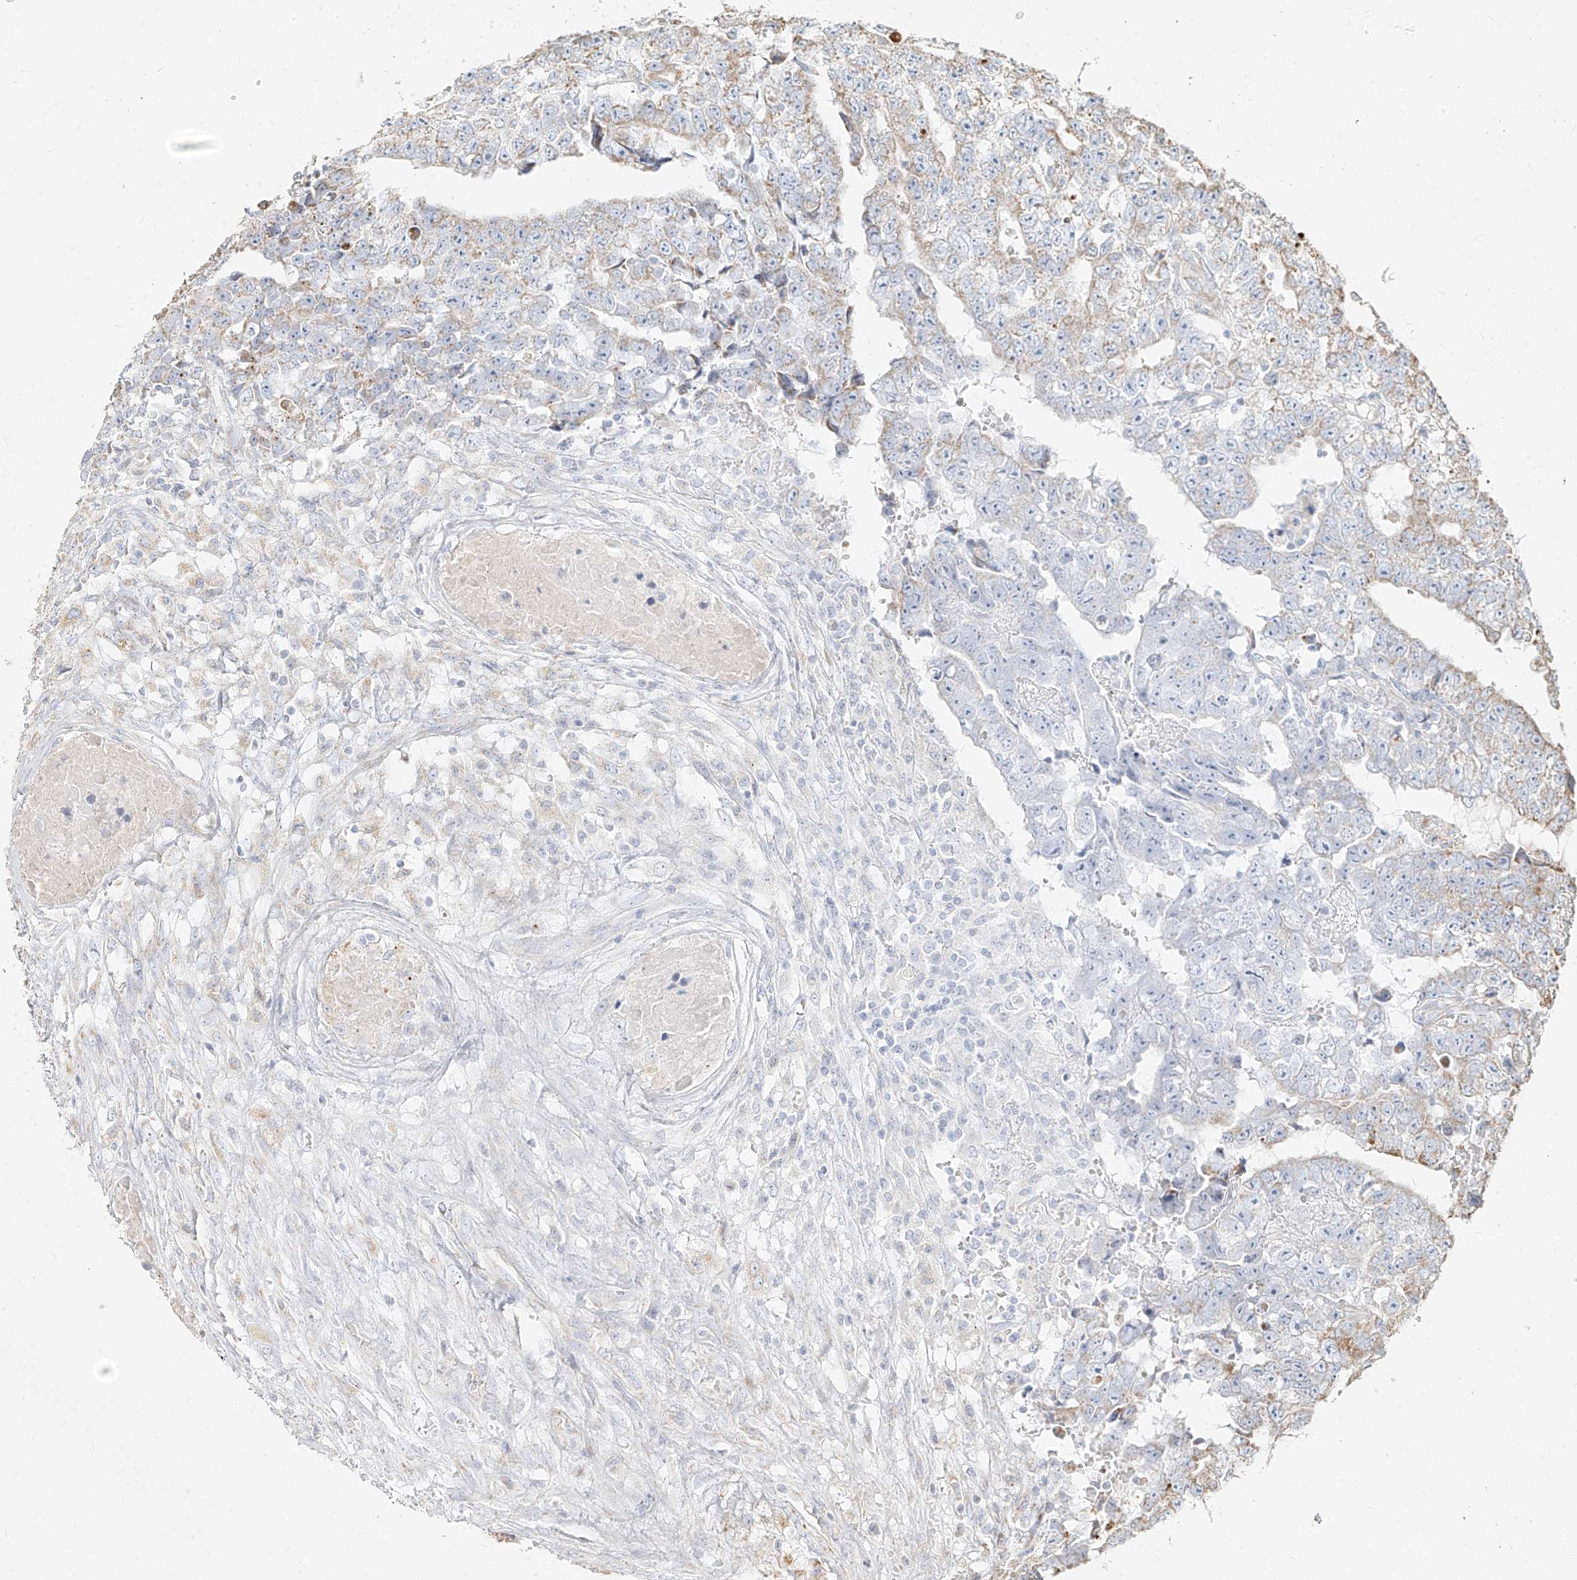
{"staining": {"intensity": "weak", "quantity": "<25%", "location": "cytoplasmic/membranous"}, "tissue": "testis cancer", "cell_type": "Tumor cells", "image_type": "cancer", "snomed": [{"axis": "morphology", "description": "Carcinoma, Embryonal, NOS"}, {"axis": "topography", "description": "Testis"}], "caption": "This is a histopathology image of immunohistochemistry staining of testis cancer (embryonal carcinoma), which shows no expression in tumor cells.", "gene": "MTX2", "patient": {"sex": "male", "age": 25}}